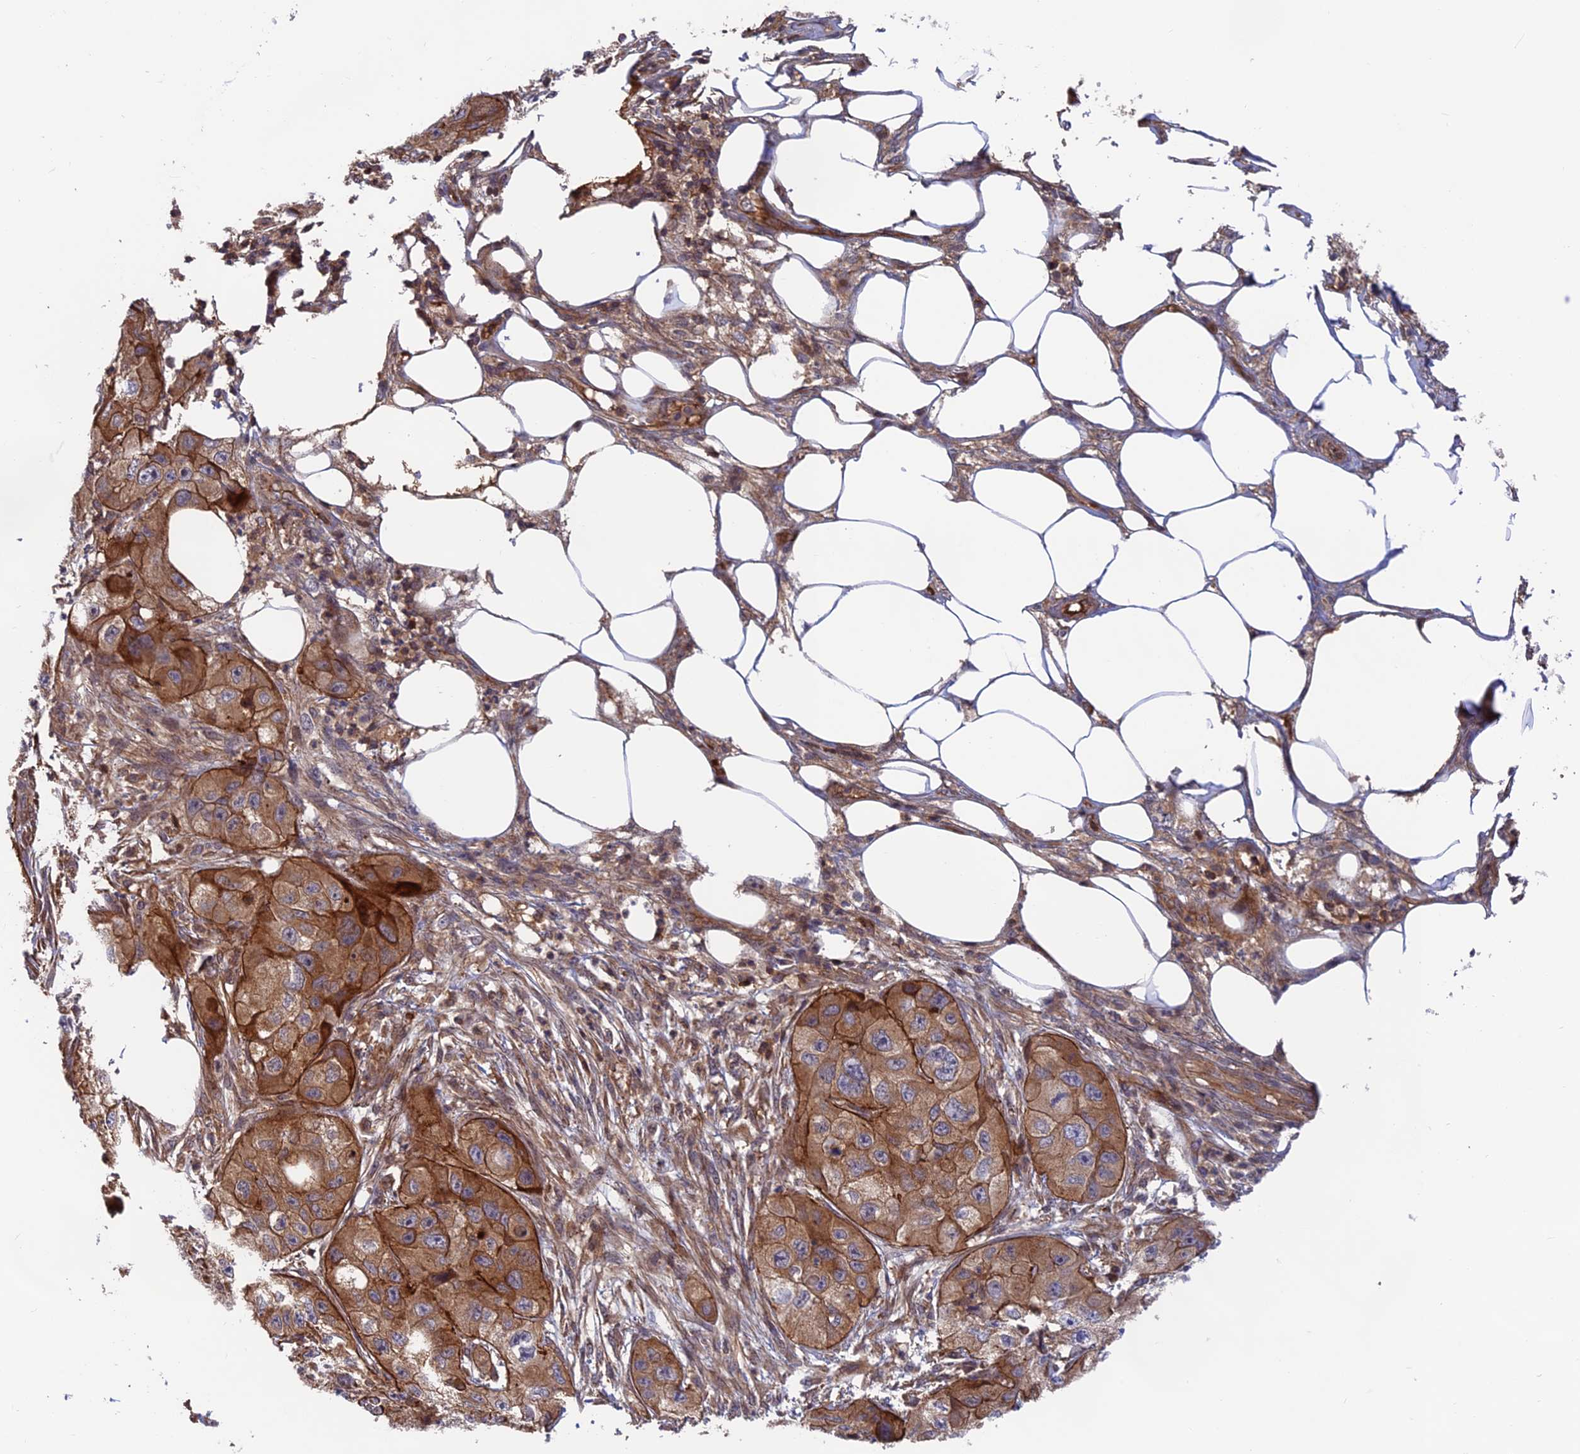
{"staining": {"intensity": "moderate", "quantity": ">75%", "location": "cytoplasmic/membranous"}, "tissue": "skin cancer", "cell_type": "Tumor cells", "image_type": "cancer", "snomed": [{"axis": "morphology", "description": "Squamous cell carcinoma, NOS"}, {"axis": "topography", "description": "Skin"}, {"axis": "topography", "description": "Subcutis"}], "caption": "A high-resolution image shows immunohistochemistry (IHC) staining of squamous cell carcinoma (skin), which reveals moderate cytoplasmic/membranous positivity in about >75% of tumor cells.", "gene": "OSBPL1A", "patient": {"sex": "male", "age": 73}}